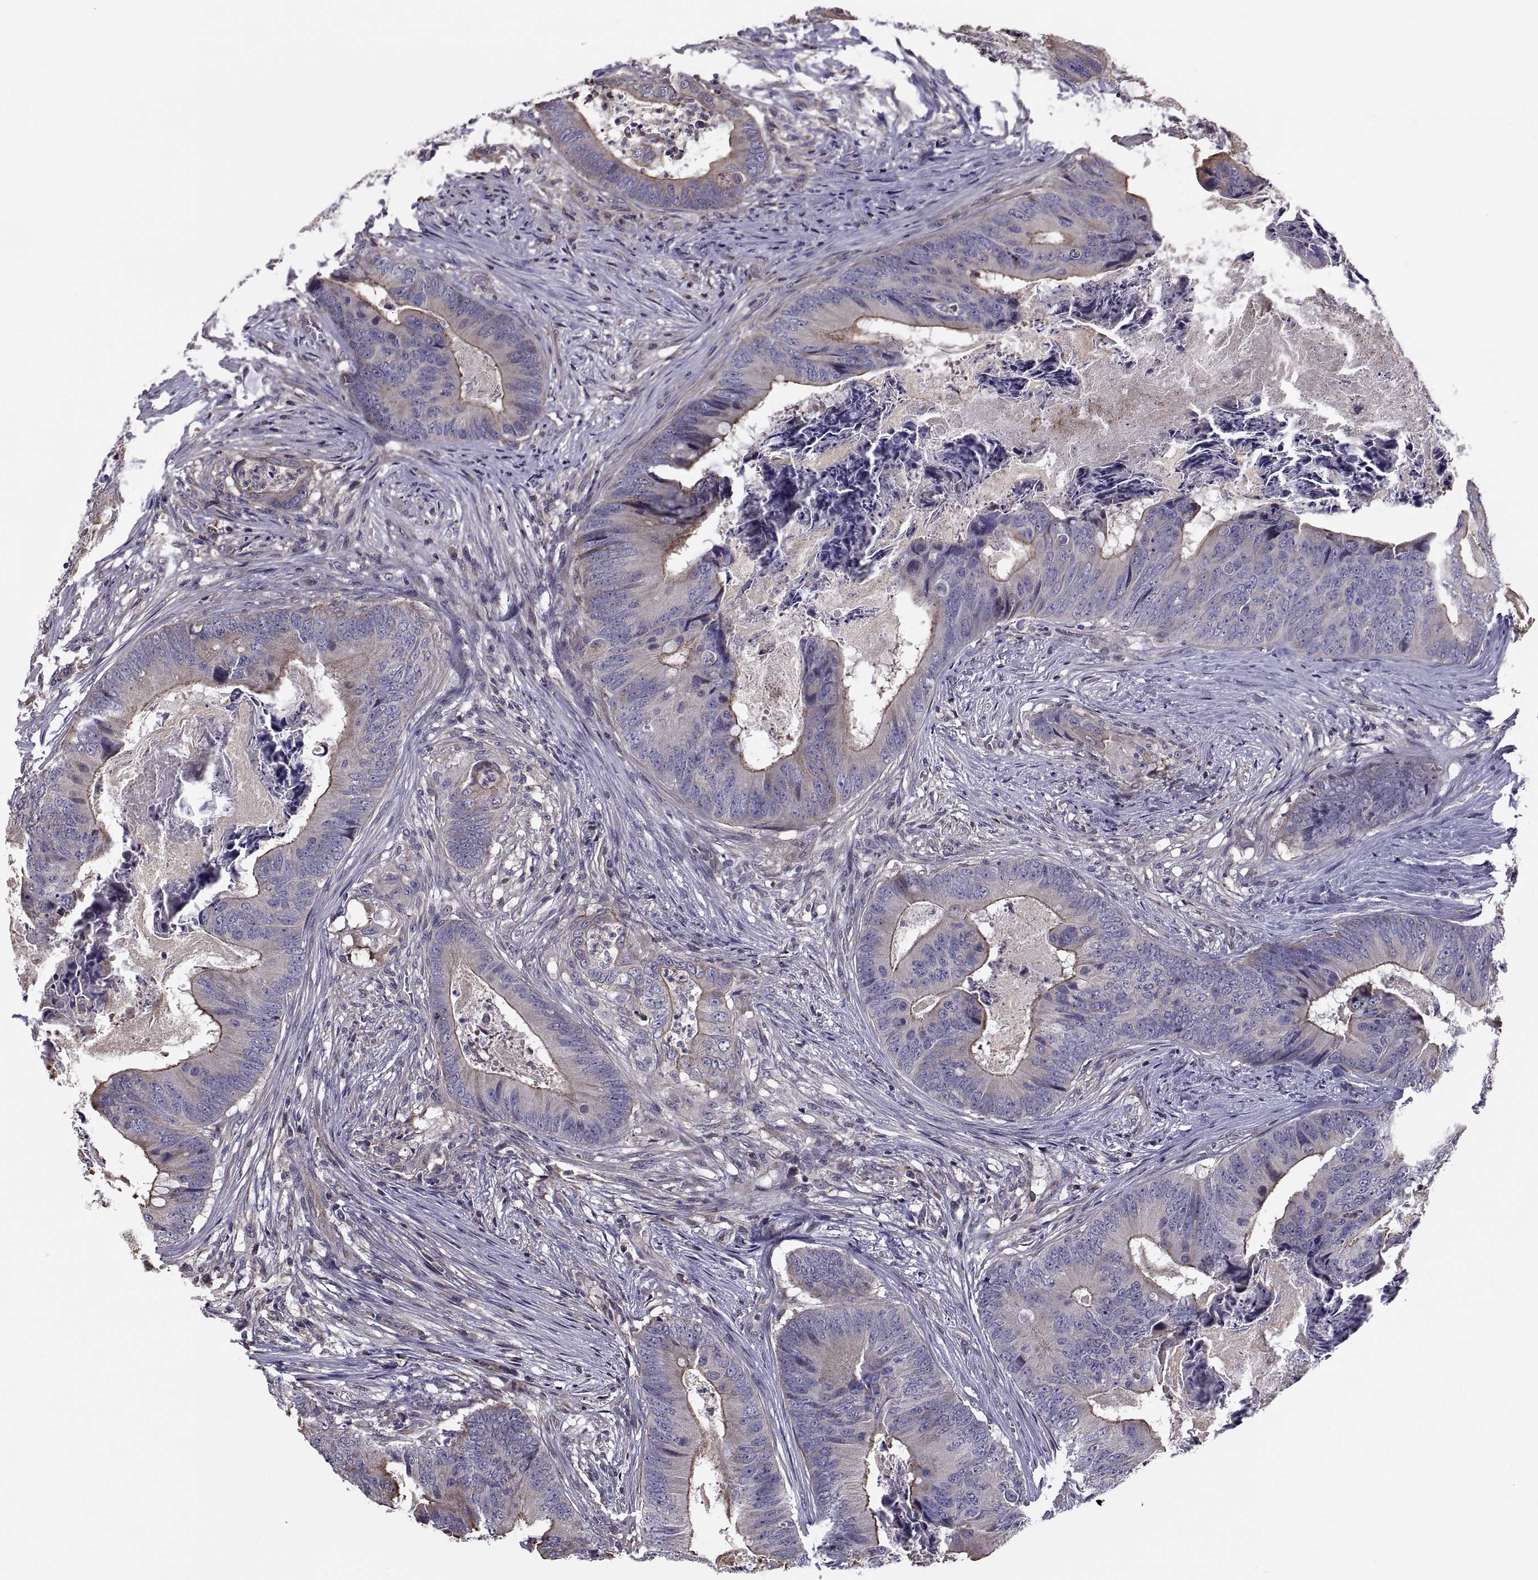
{"staining": {"intensity": "moderate", "quantity": "25%-75%", "location": "cytoplasmic/membranous"}, "tissue": "colorectal cancer", "cell_type": "Tumor cells", "image_type": "cancer", "snomed": [{"axis": "morphology", "description": "Adenocarcinoma, NOS"}, {"axis": "topography", "description": "Colon"}], "caption": "Colorectal adenocarcinoma stained for a protein (brown) shows moderate cytoplasmic/membranous positive positivity in approximately 25%-75% of tumor cells.", "gene": "ANO1", "patient": {"sex": "male", "age": 84}}